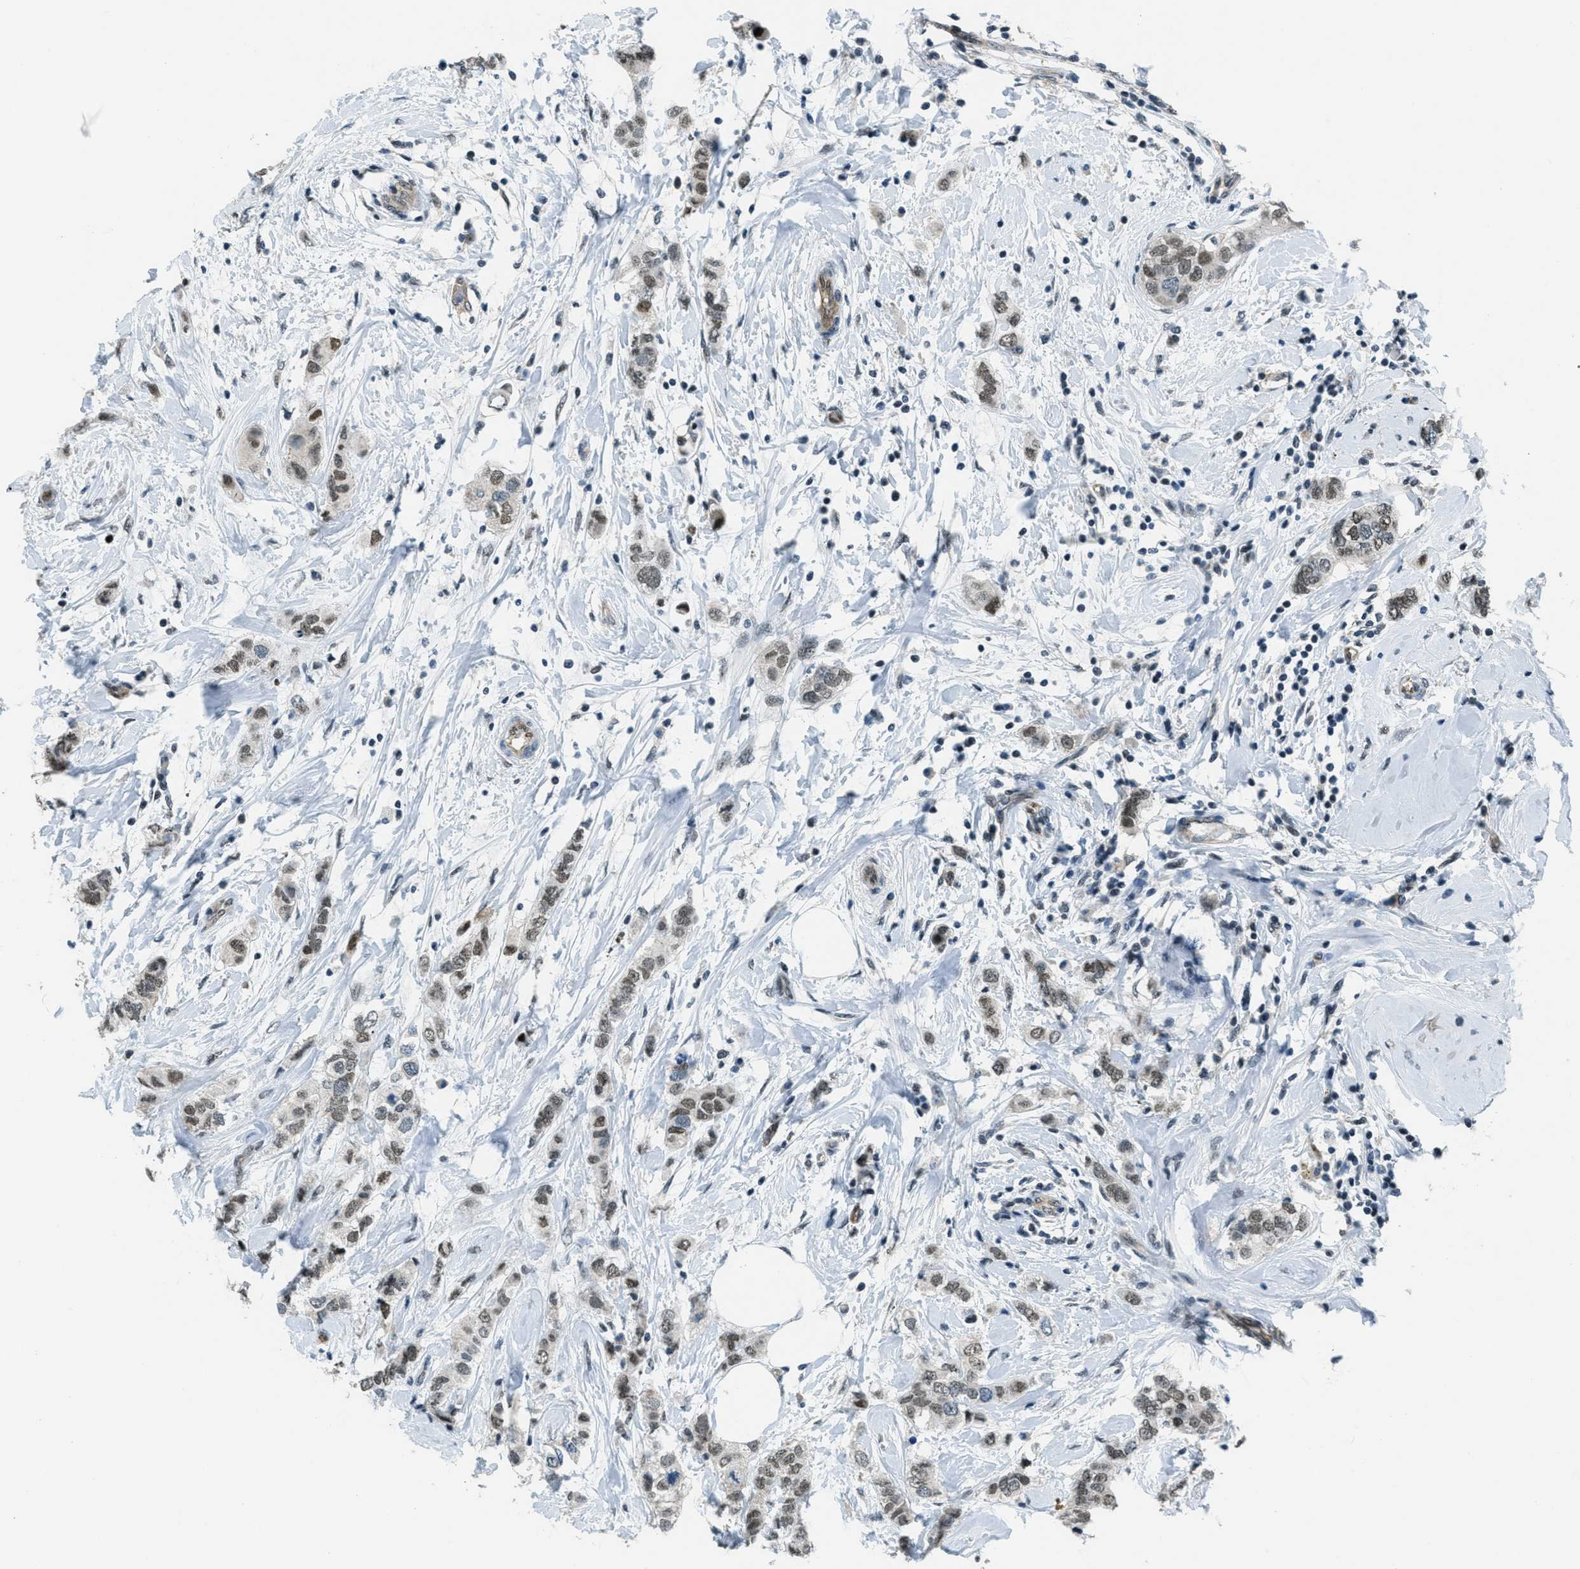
{"staining": {"intensity": "moderate", "quantity": "25%-75%", "location": "nuclear"}, "tissue": "breast cancer", "cell_type": "Tumor cells", "image_type": "cancer", "snomed": [{"axis": "morphology", "description": "Duct carcinoma"}, {"axis": "topography", "description": "Breast"}], "caption": "Immunohistochemical staining of breast cancer (intraductal carcinoma) exhibits medium levels of moderate nuclear staining in about 25%-75% of tumor cells.", "gene": "KLF6", "patient": {"sex": "female", "age": 50}}